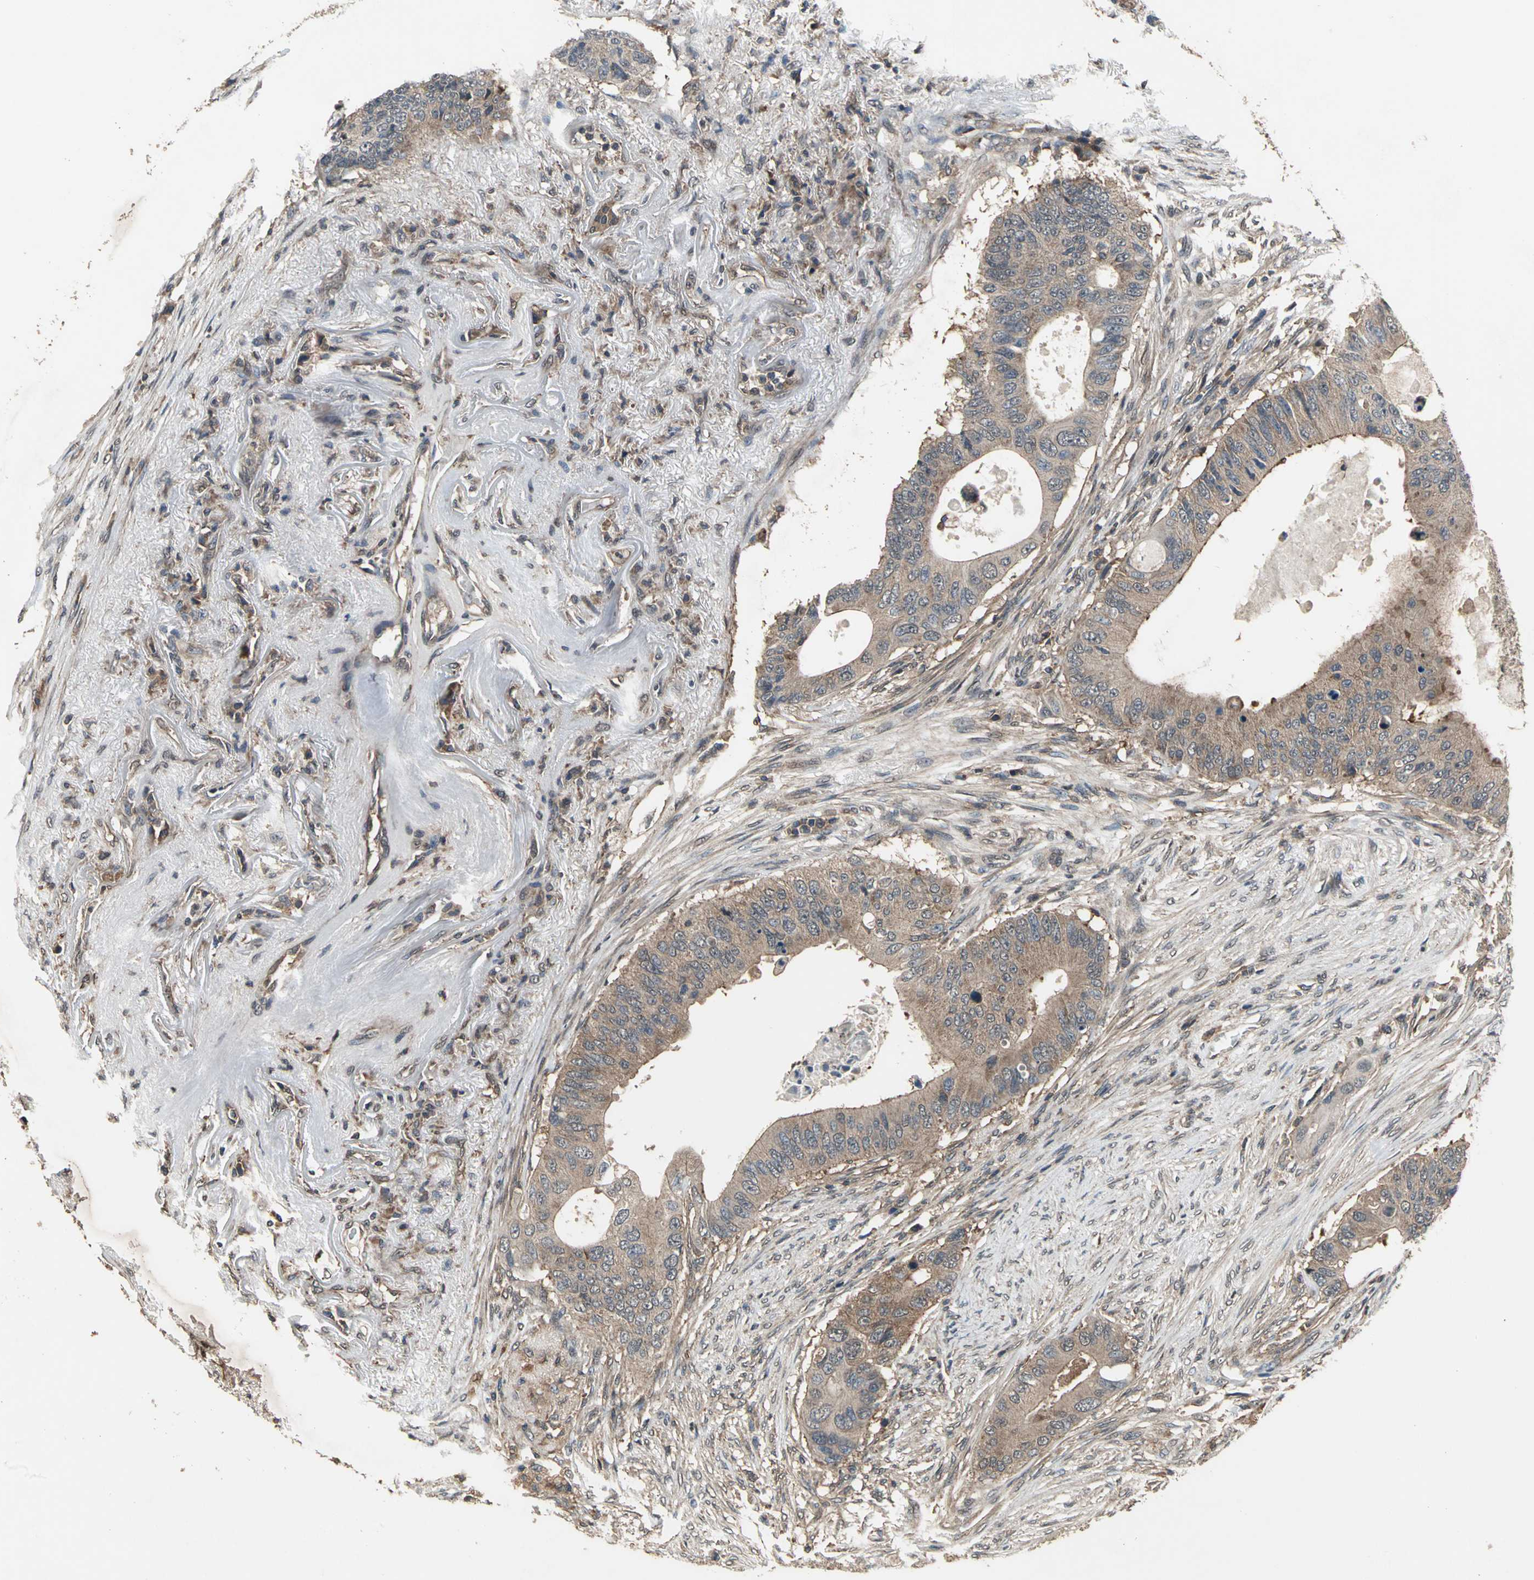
{"staining": {"intensity": "moderate", "quantity": ">75%", "location": "cytoplasmic/membranous"}, "tissue": "colorectal cancer", "cell_type": "Tumor cells", "image_type": "cancer", "snomed": [{"axis": "morphology", "description": "Adenocarcinoma, NOS"}, {"axis": "topography", "description": "Colon"}], "caption": "A photomicrograph showing moderate cytoplasmic/membranous positivity in about >75% of tumor cells in colorectal adenocarcinoma, as visualized by brown immunohistochemical staining.", "gene": "EIF2B2", "patient": {"sex": "male", "age": 71}}